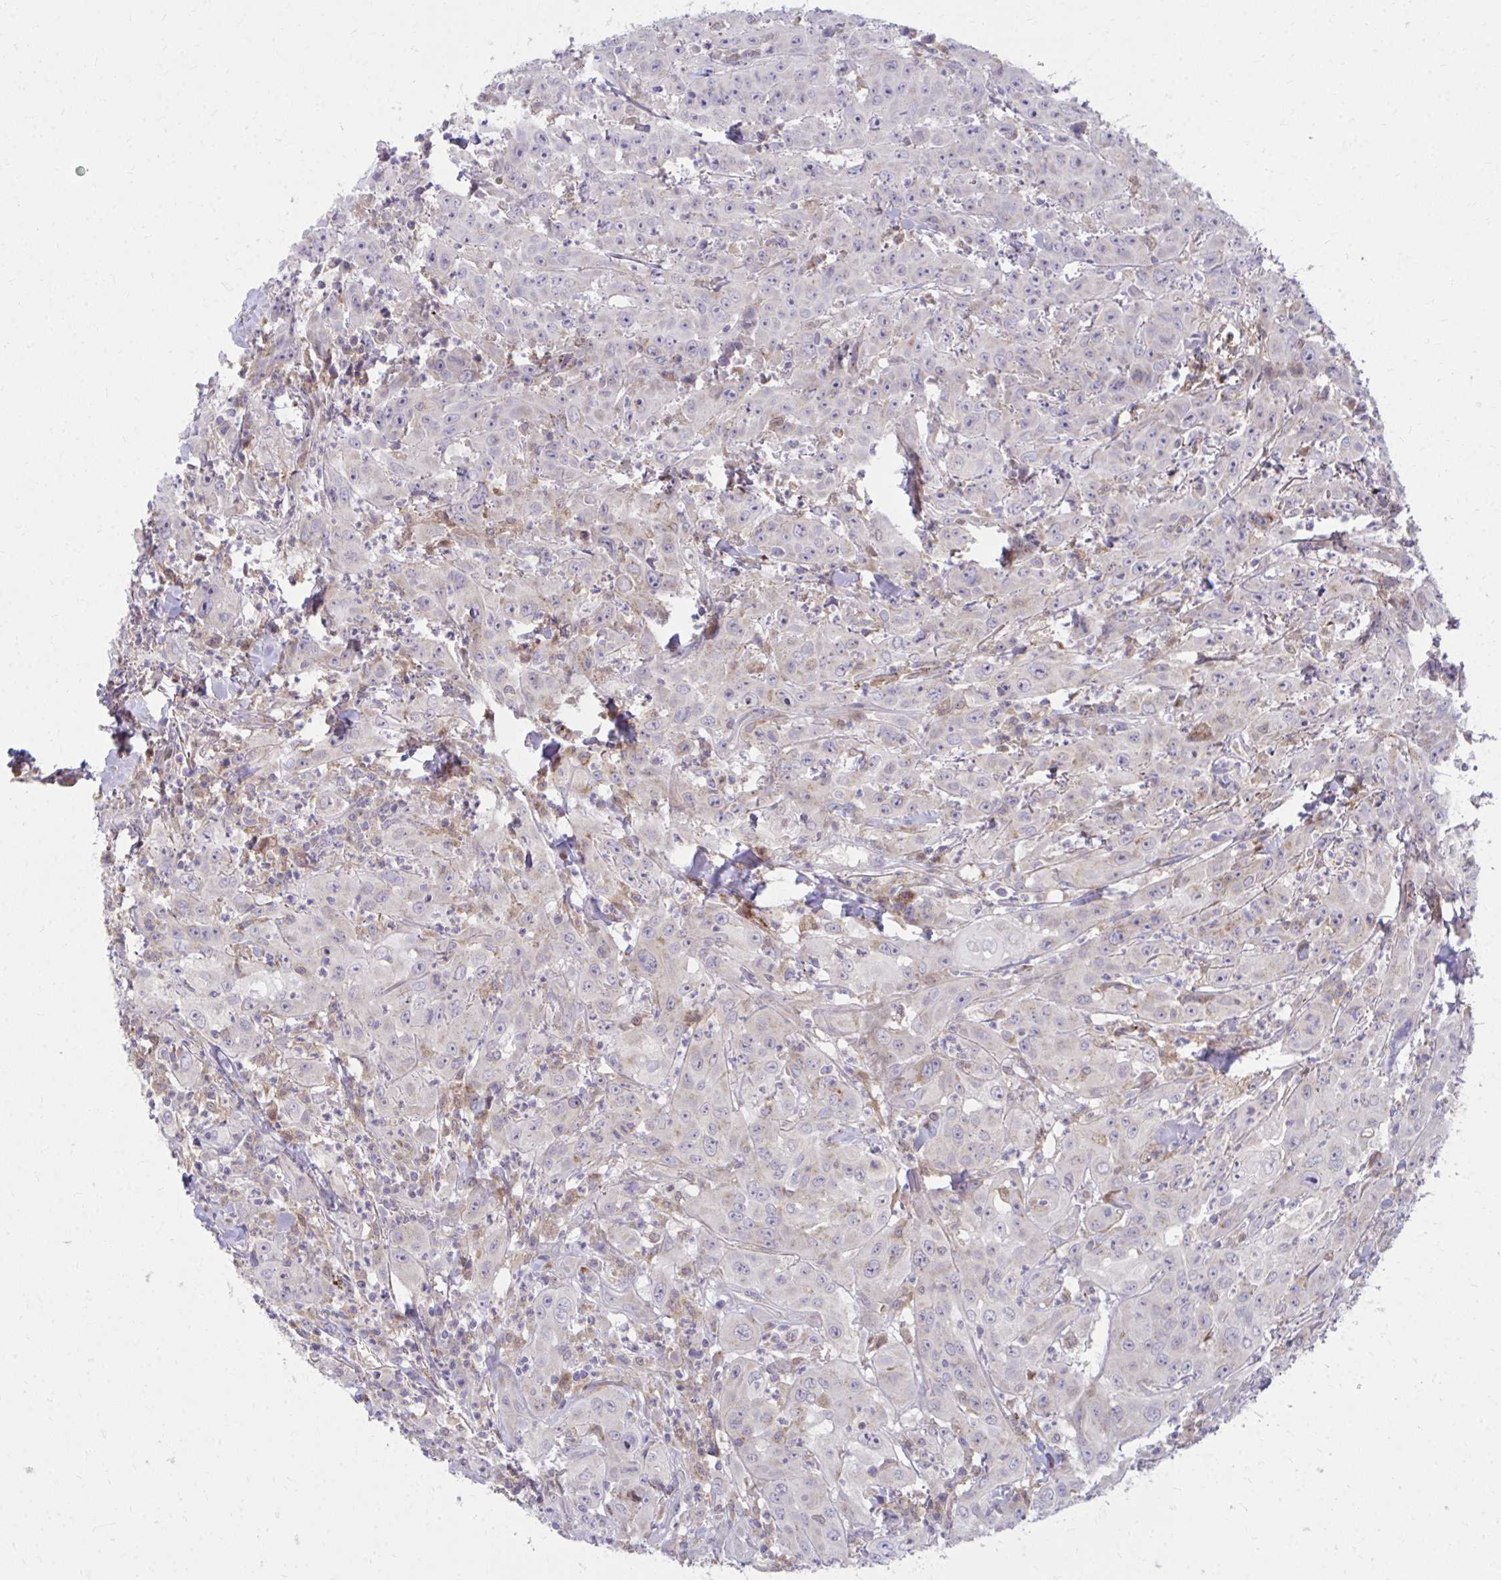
{"staining": {"intensity": "weak", "quantity": "<25%", "location": "cytoplasmic/membranous"}, "tissue": "head and neck cancer", "cell_type": "Tumor cells", "image_type": "cancer", "snomed": [{"axis": "morphology", "description": "Squamous cell carcinoma, NOS"}, {"axis": "topography", "description": "Skin"}, {"axis": "topography", "description": "Head-Neck"}], "caption": "An immunohistochemistry (IHC) photomicrograph of squamous cell carcinoma (head and neck) is shown. There is no staining in tumor cells of squamous cell carcinoma (head and neck).", "gene": "C16orf54", "patient": {"sex": "male", "age": 80}}